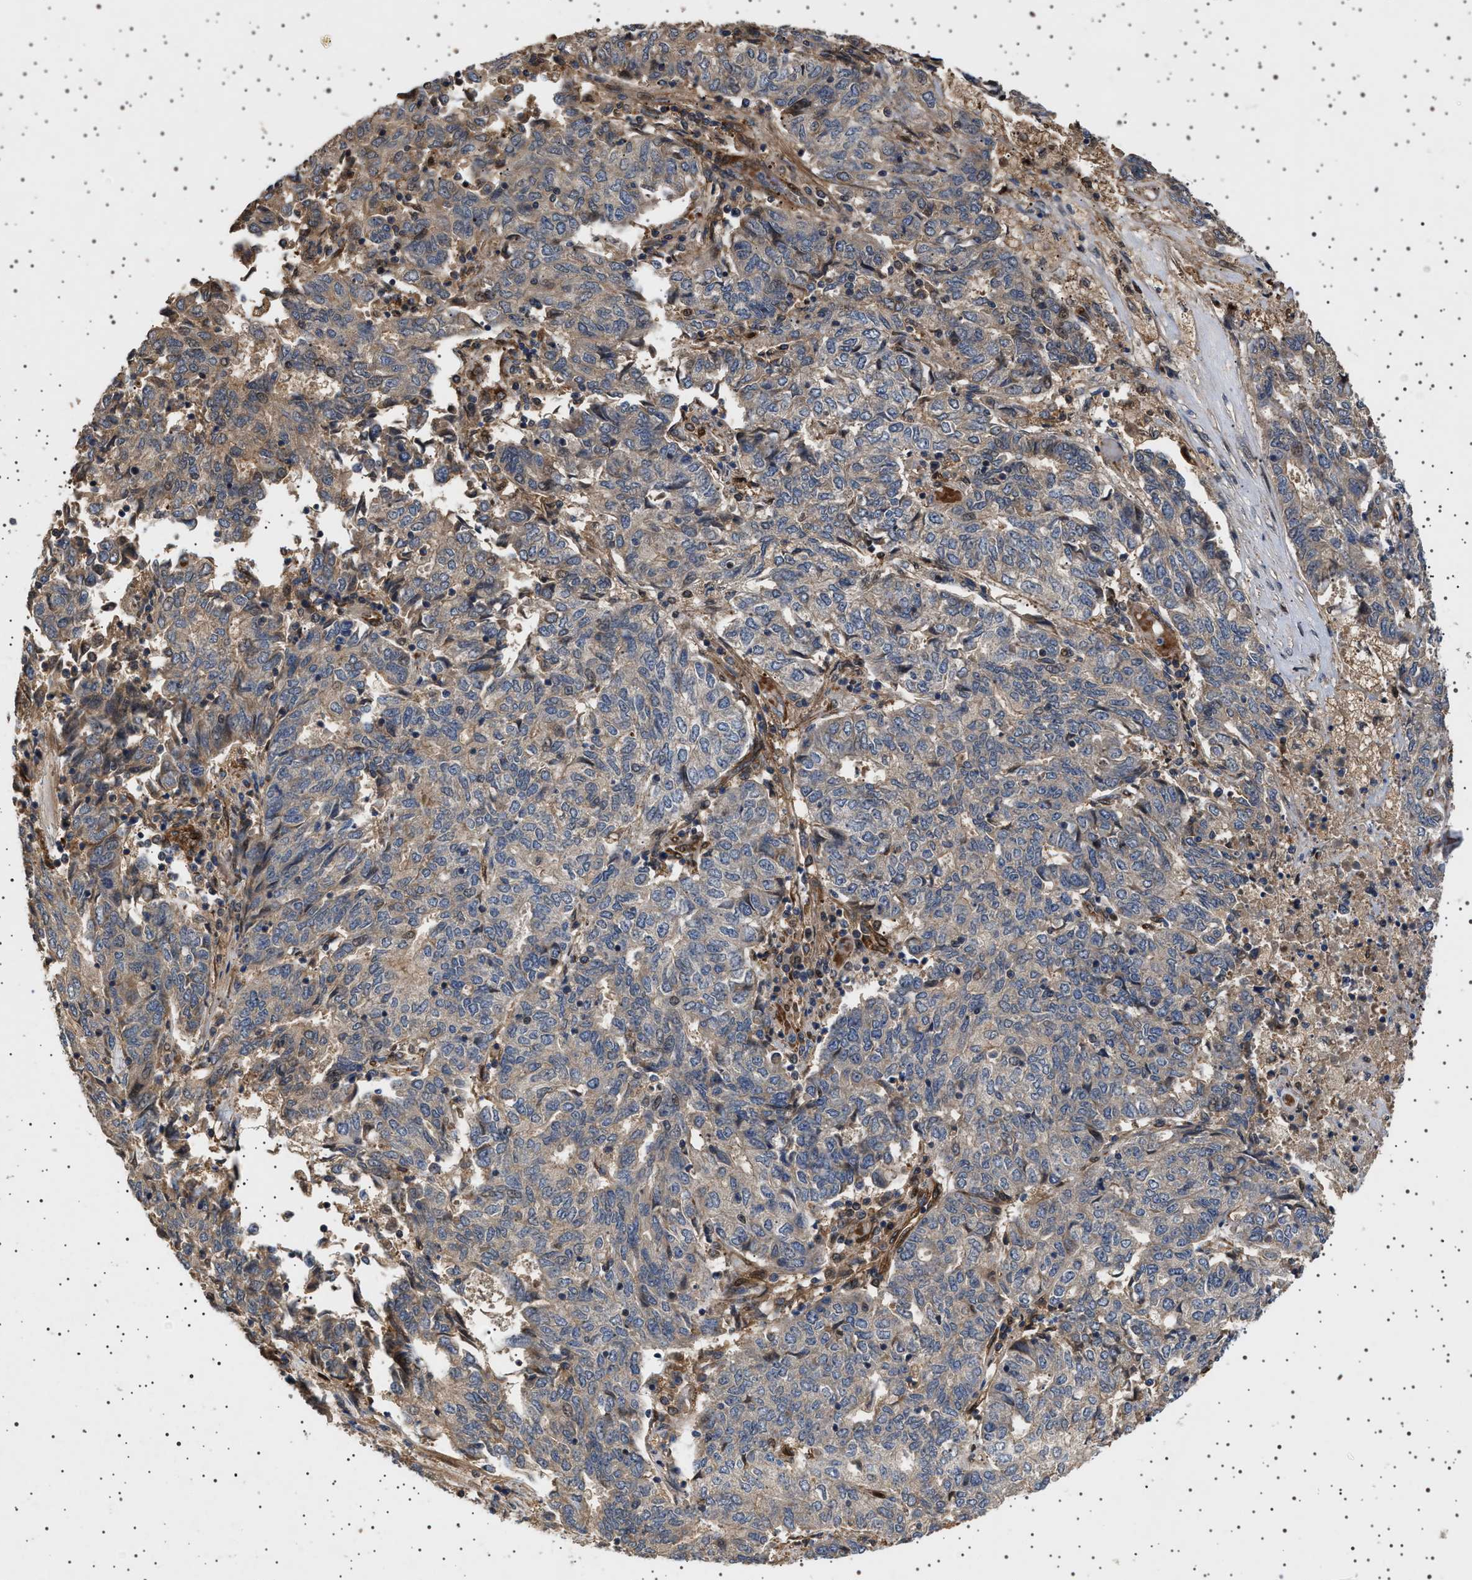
{"staining": {"intensity": "weak", "quantity": "<25%", "location": "cytoplasmic/membranous"}, "tissue": "endometrial cancer", "cell_type": "Tumor cells", "image_type": "cancer", "snomed": [{"axis": "morphology", "description": "Adenocarcinoma, NOS"}, {"axis": "topography", "description": "Endometrium"}], "caption": "Tumor cells are negative for protein expression in human endometrial cancer. The staining was performed using DAB to visualize the protein expression in brown, while the nuclei were stained in blue with hematoxylin (Magnification: 20x).", "gene": "GUCY1B1", "patient": {"sex": "female", "age": 80}}